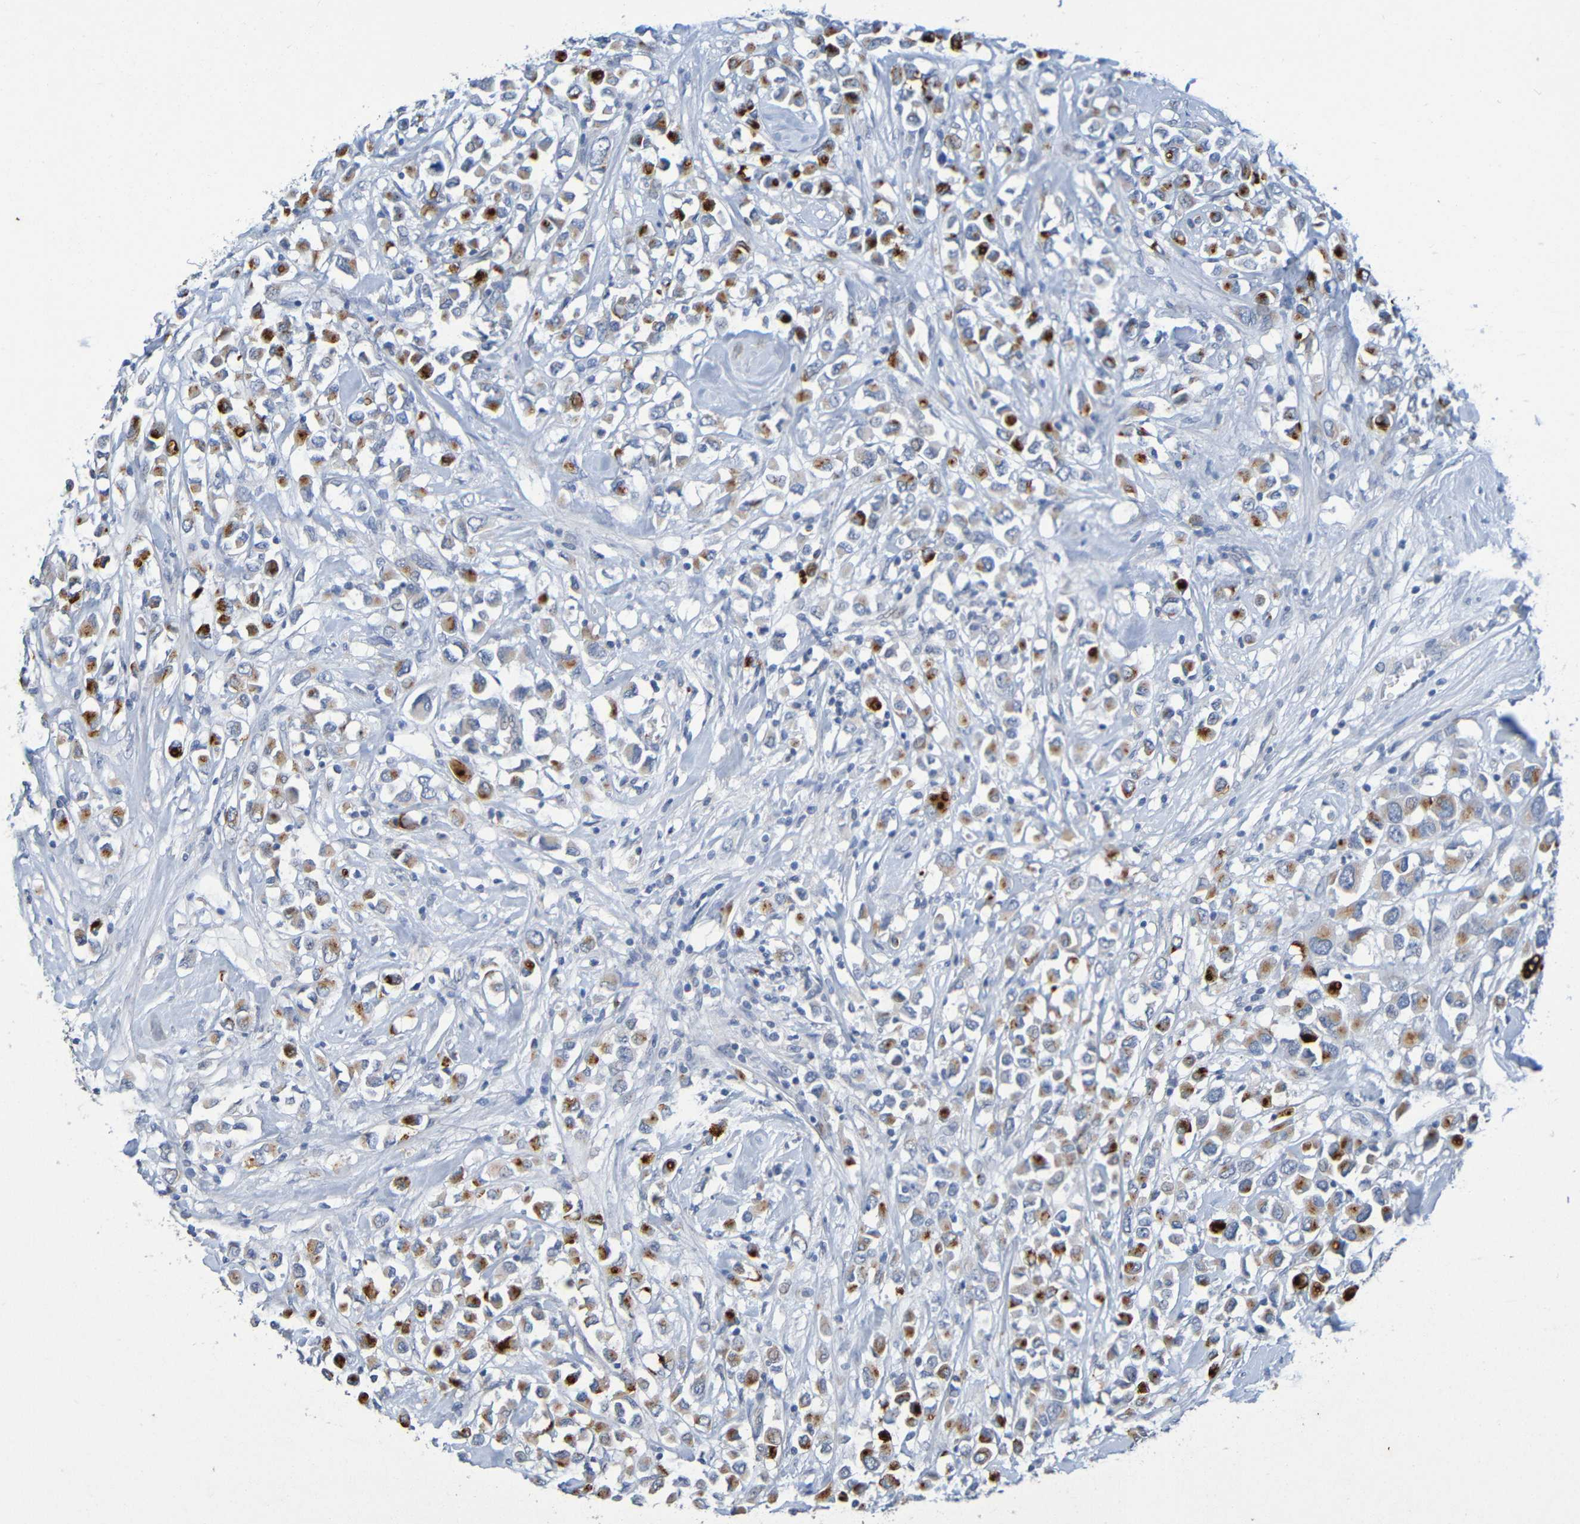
{"staining": {"intensity": "strong", "quantity": "25%-75%", "location": "cytoplasmic/membranous"}, "tissue": "breast cancer", "cell_type": "Tumor cells", "image_type": "cancer", "snomed": [{"axis": "morphology", "description": "Duct carcinoma"}, {"axis": "topography", "description": "Breast"}], "caption": "Protein staining exhibits strong cytoplasmic/membranous expression in about 25%-75% of tumor cells in breast cancer (intraductal carcinoma). The protein of interest is shown in brown color, while the nuclei are stained blue.", "gene": "IL10", "patient": {"sex": "female", "age": 61}}